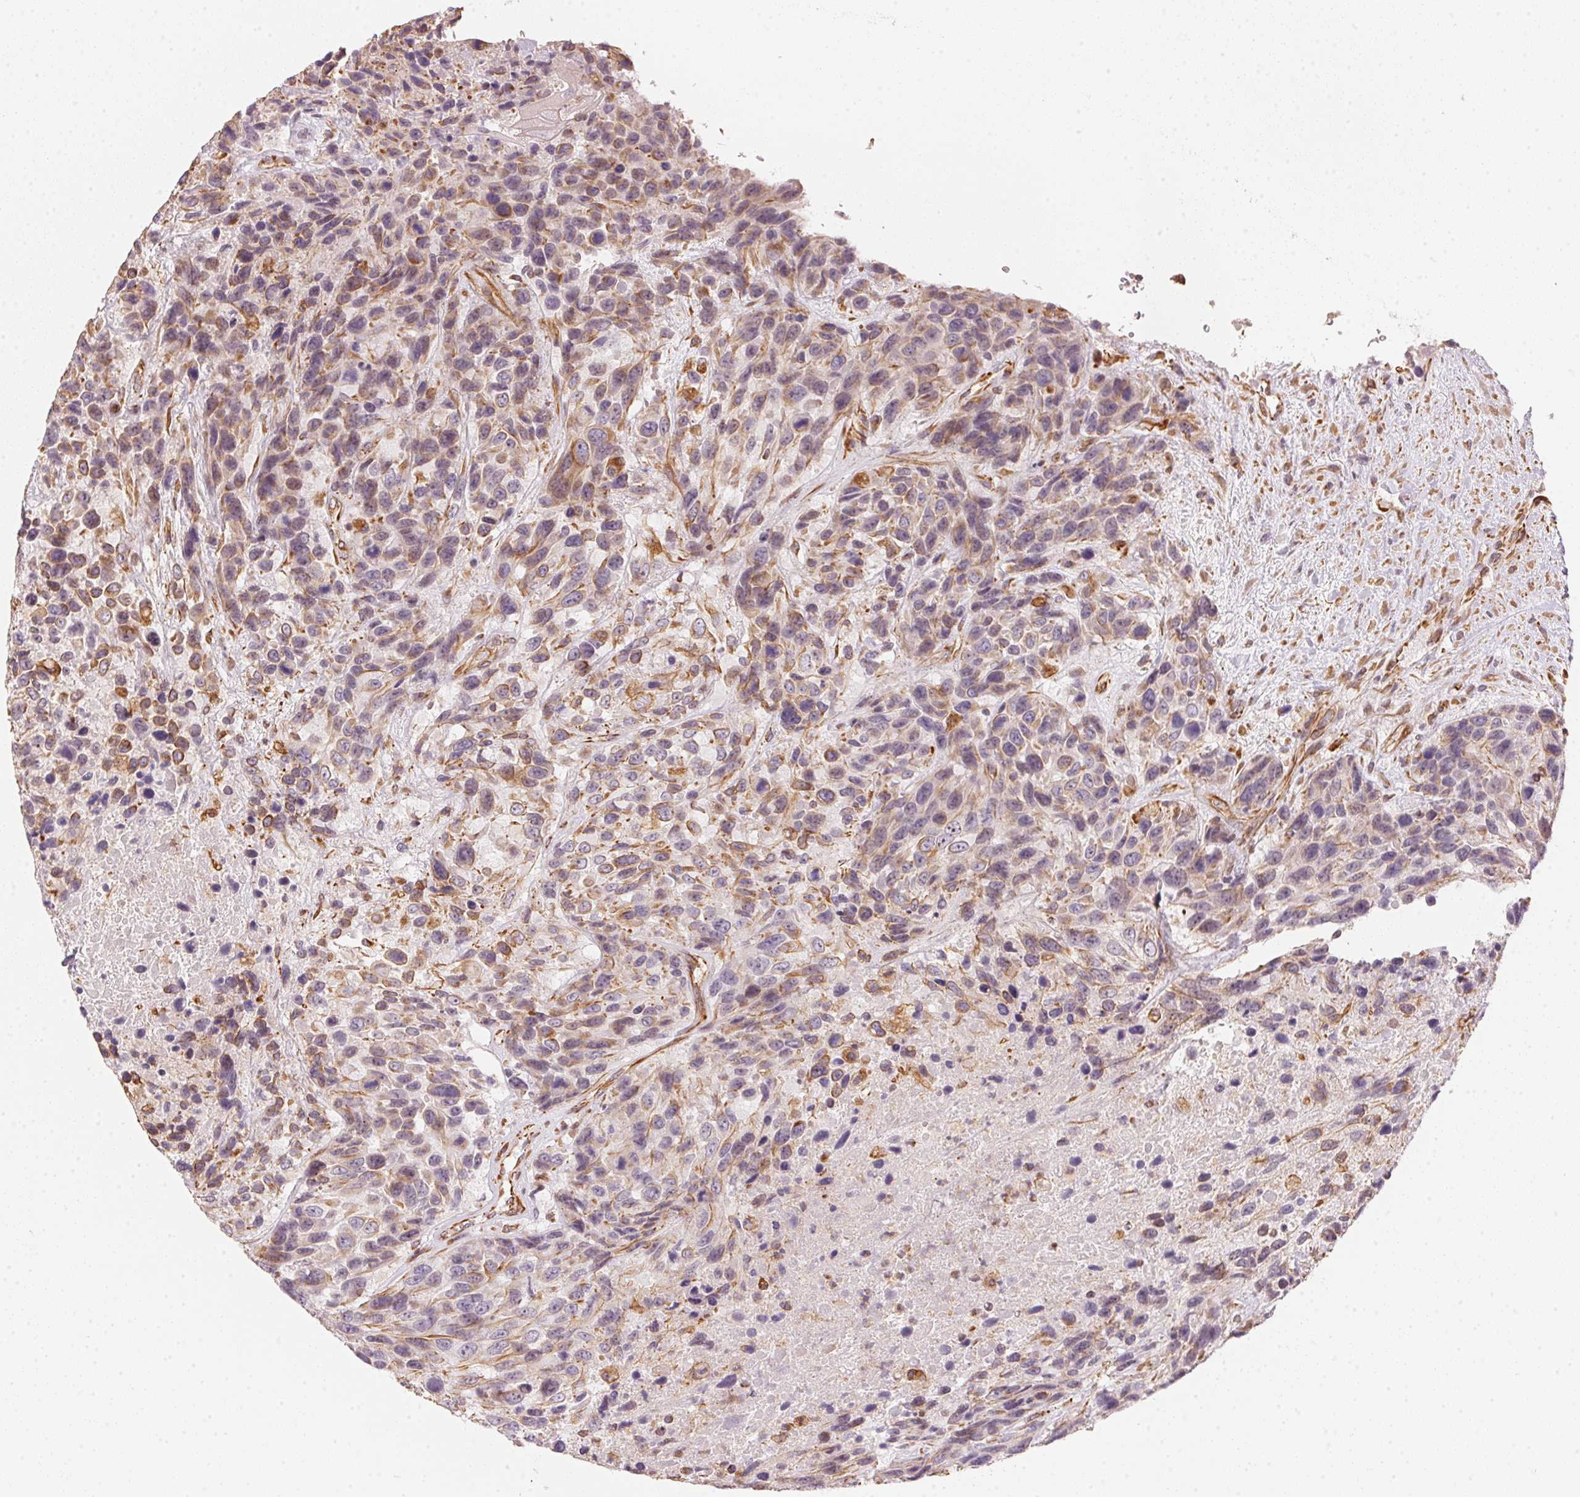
{"staining": {"intensity": "weak", "quantity": "<25%", "location": "cytoplasmic/membranous"}, "tissue": "urothelial cancer", "cell_type": "Tumor cells", "image_type": "cancer", "snomed": [{"axis": "morphology", "description": "Urothelial carcinoma, High grade"}, {"axis": "topography", "description": "Urinary bladder"}], "caption": "High-grade urothelial carcinoma was stained to show a protein in brown. There is no significant expression in tumor cells.", "gene": "FOXR2", "patient": {"sex": "female", "age": 70}}